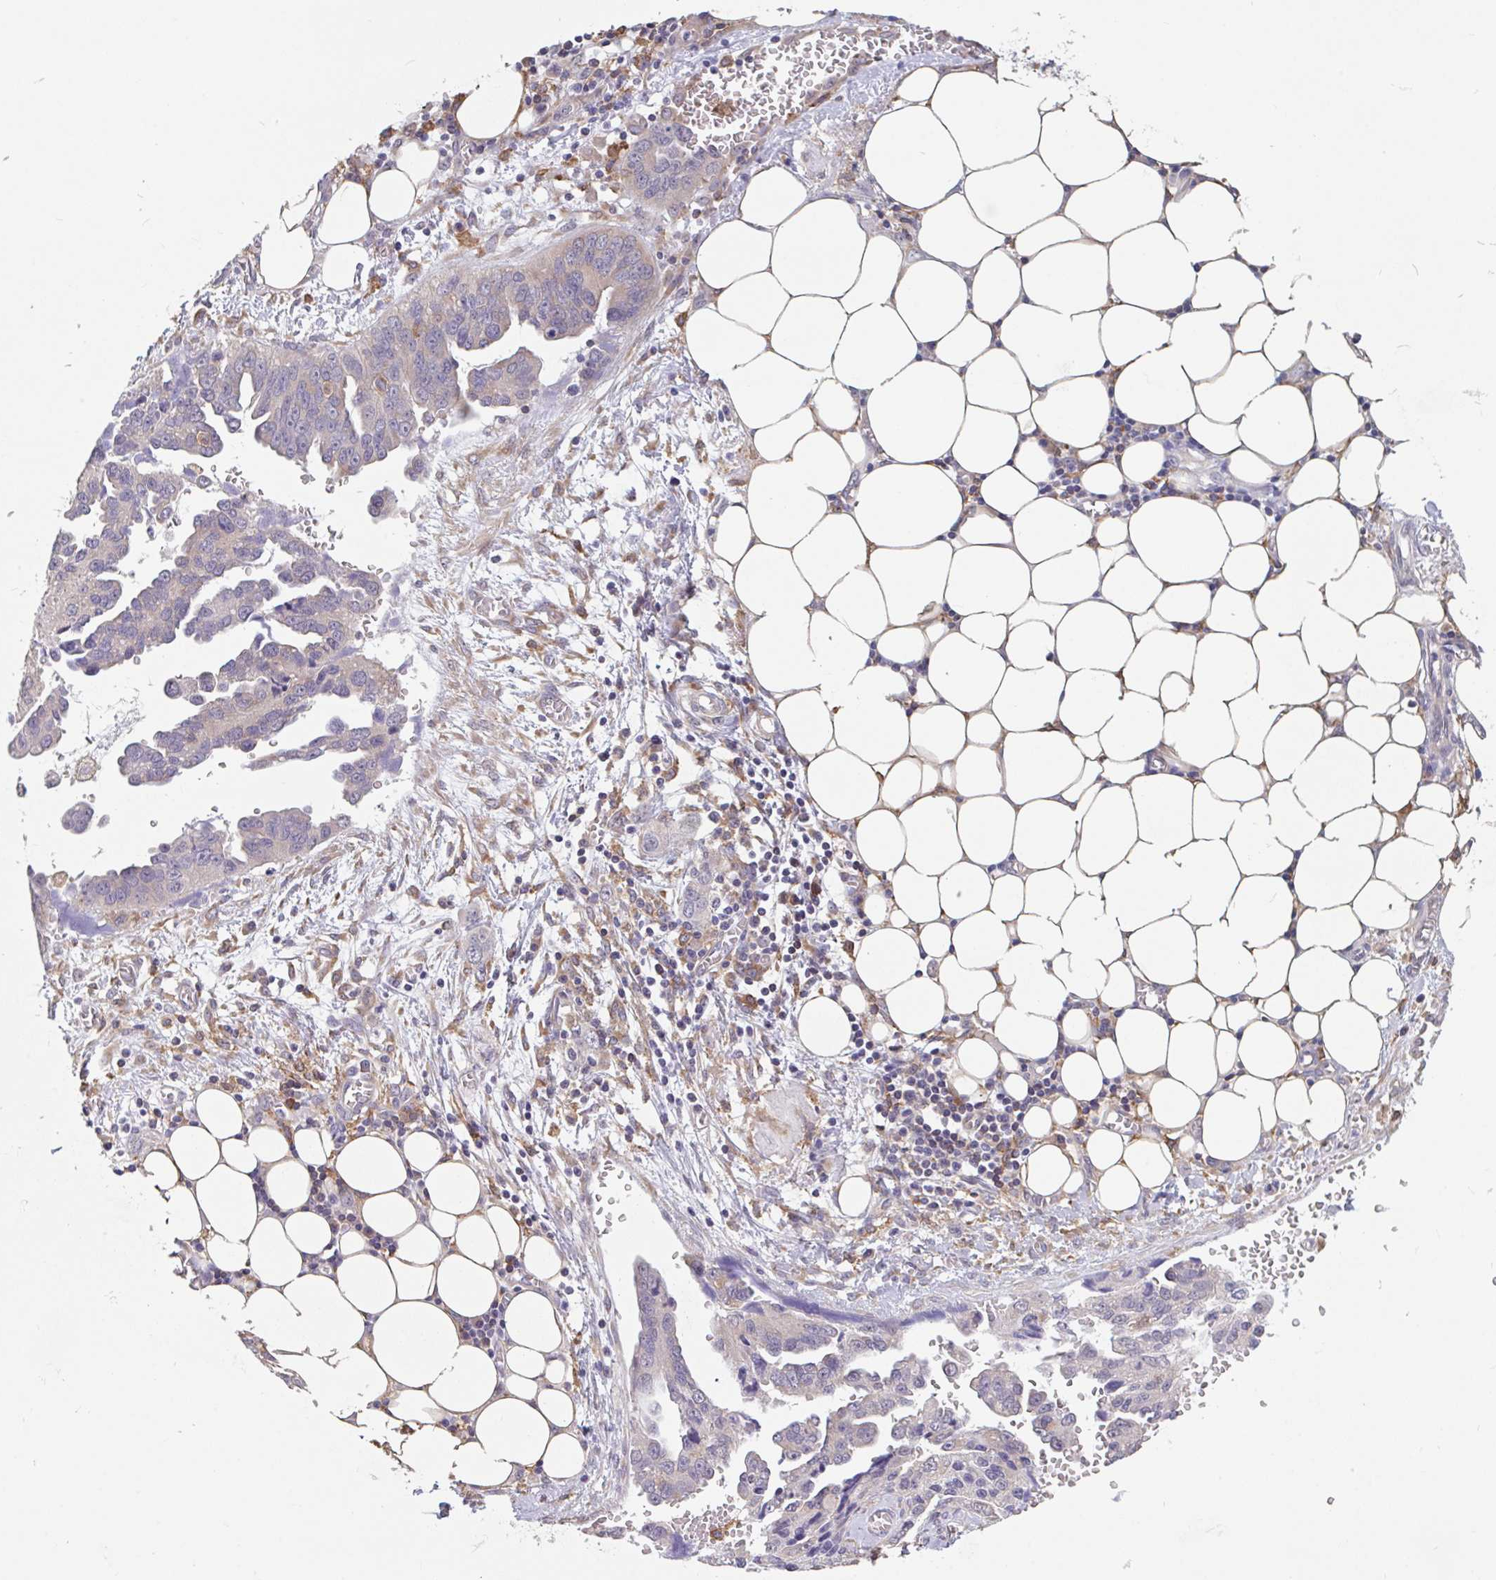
{"staining": {"intensity": "negative", "quantity": "none", "location": "none"}, "tissue": "ovarian cancer", "cell_type": "Tumor cells", "image_type": "cancer", "snomed": [{"axis": "morphology", "description": "Cystadenocarcinoma, serous, NOS"}, {"axis": "topography", "description": "Ovary"}], "caption": "DAB immunohistochemical staining of human ovarian cancer exhibits no significant positivity in tumor cells.", "gene": "SNX8", "patient": {"sex": "female", "age": 75}}